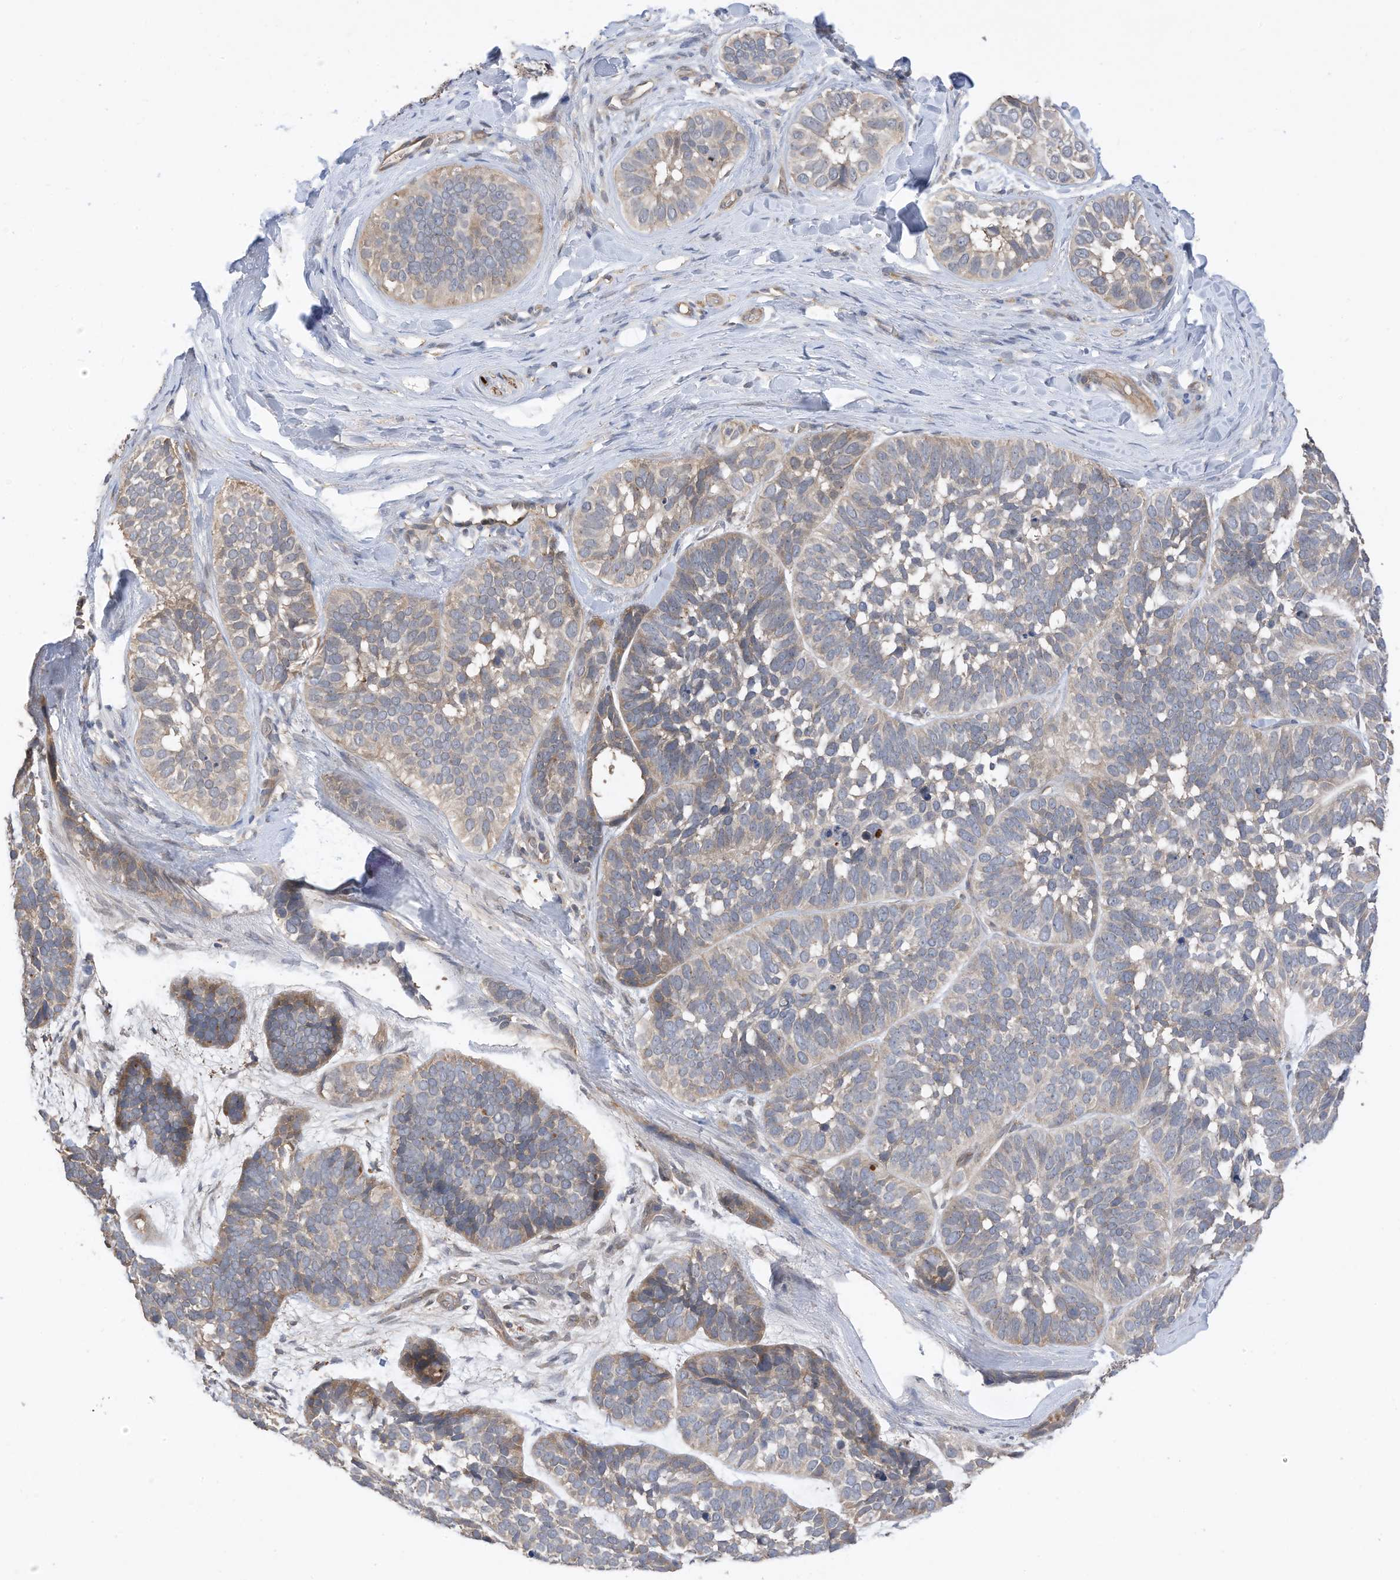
{"staining": {"intensity": "weak", "quantity": "<25%", "location": "cytoplasmic/membranous"}, "tissue": "skin cancer", "cell_type": "Tumor cells", "image_type": "cancer", "snomed": [{"axis": "morphology", "description": "Basal cell carcinoma"}, {"axis": "topography", "description": "Skin"}], "caption": "Immunohistochemical staining of skin cancer displays no significant staining in tumor cells.", "gene": "REC8", "patient": {"sex": "male", "age": 62}}